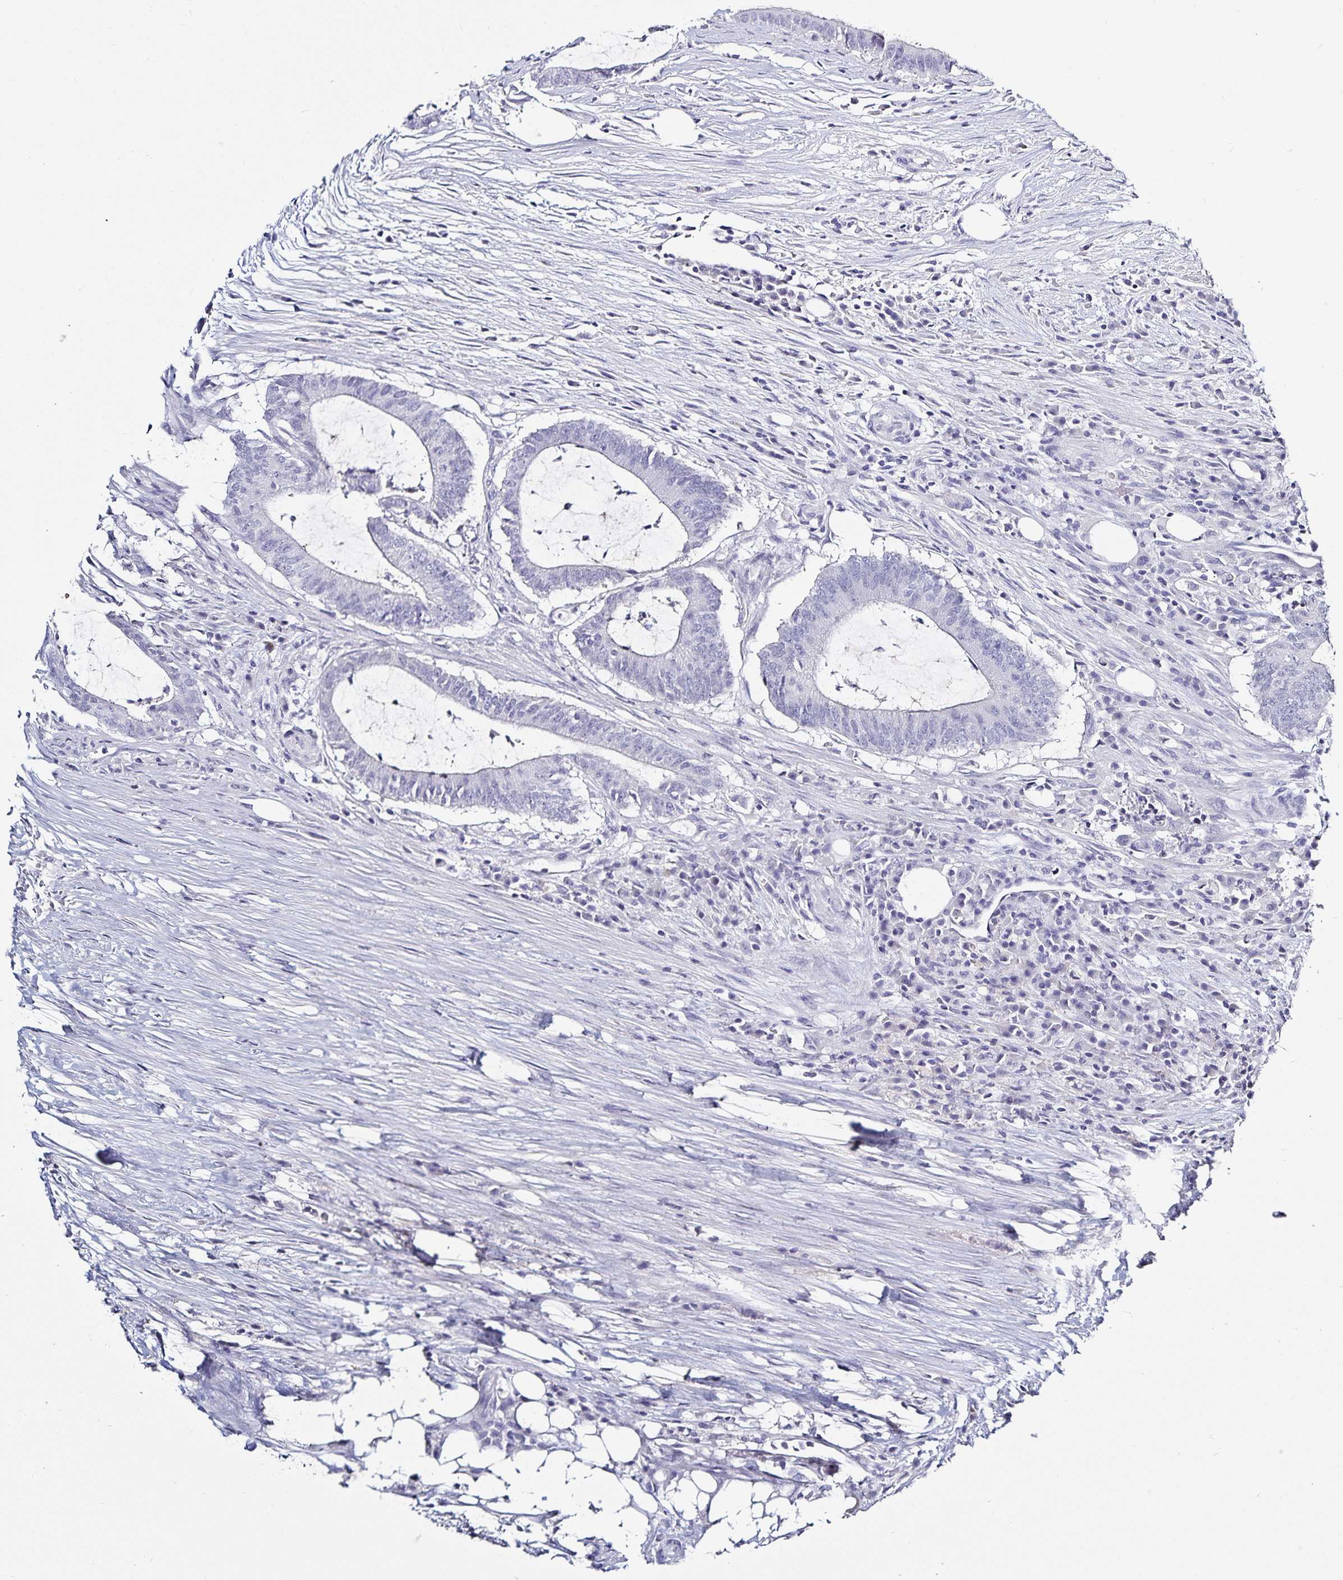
{"staining": {"intensity": "negative", "quantity": "none", "location": "none"}, "tissue": "colorectal cancer", "cell_type": "Tumor cells", "image_type": "cancer", "snomed": [{"axis": "morphology", "description": "Adenocarcinoma, NOS"}, {"axis": "topography", "description": "Colon"}], "caption": "The micrograph displays no significant staining in tumor cells of adenocarcinoma (colorectal).", "gene": "TTR", "patient": {"sex": "female", "age": 43}}